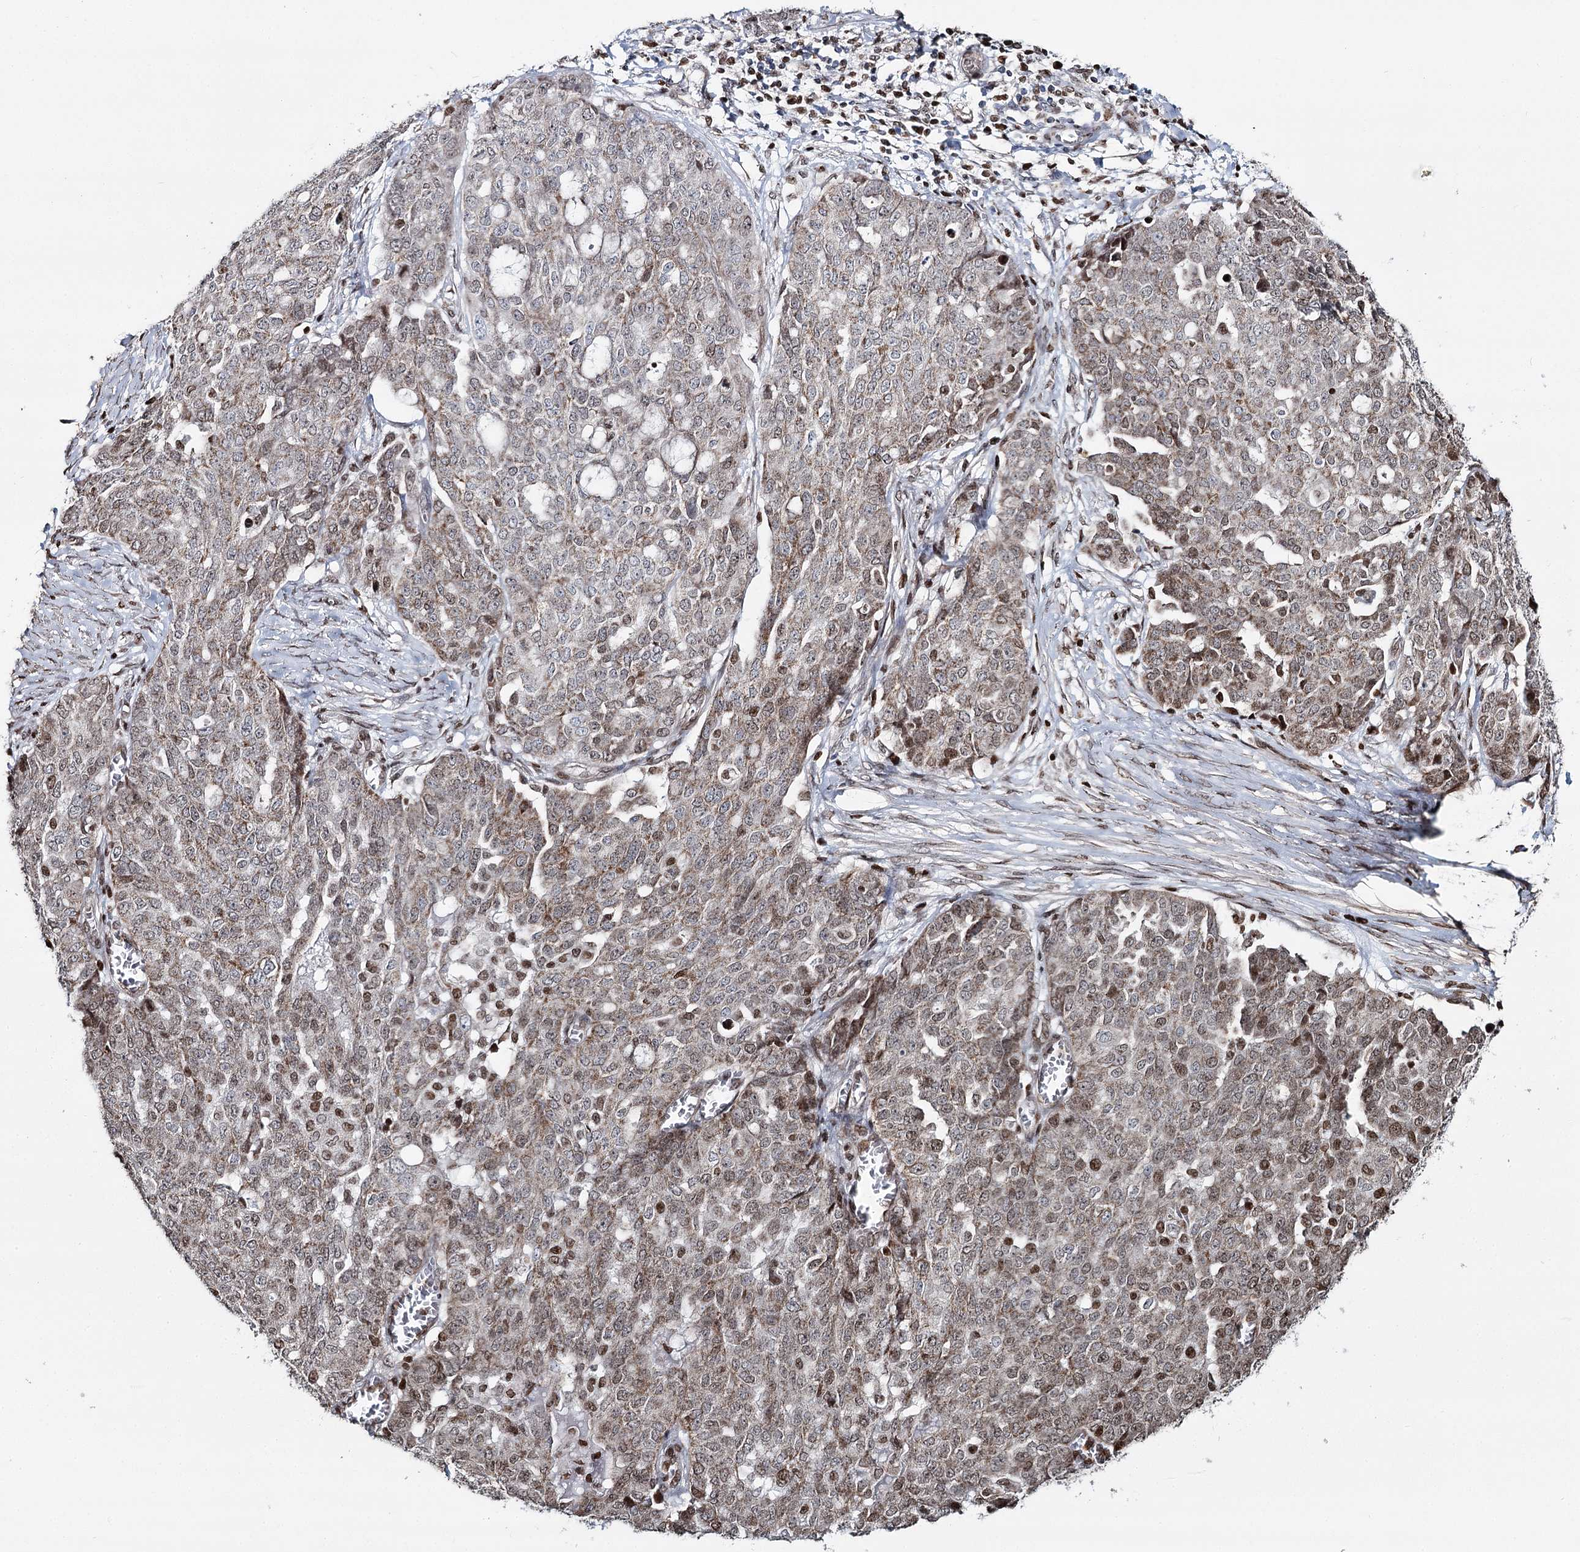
{"staining": {"intensity": "moderate", "quantity": ">75%", "location": "cytoplasmic/membranous,nuclear"}, "tissue": "ovarian cancer", "cell_type": "Tumor cells", "image_type": "cancer", "snomed": [{"axis": "morphology", "description": "Cystadenocarcinoma, serous, NOS"}, {"axis": "topography", "description": "Soft tissue"}, {"axis": "topography", "description": "Ovary"}], "caption": "This photomicrograph shows immunohistochemistry (IHC) staining of human ovarian cancer (serous cystadenocarcinoma), with medium moderate cytoplasmic/membranous and nuclear positivity in approximately >75% of tumor cells.", "gene": "PDHX", "patient": {"sex": "female", "age": 57}}